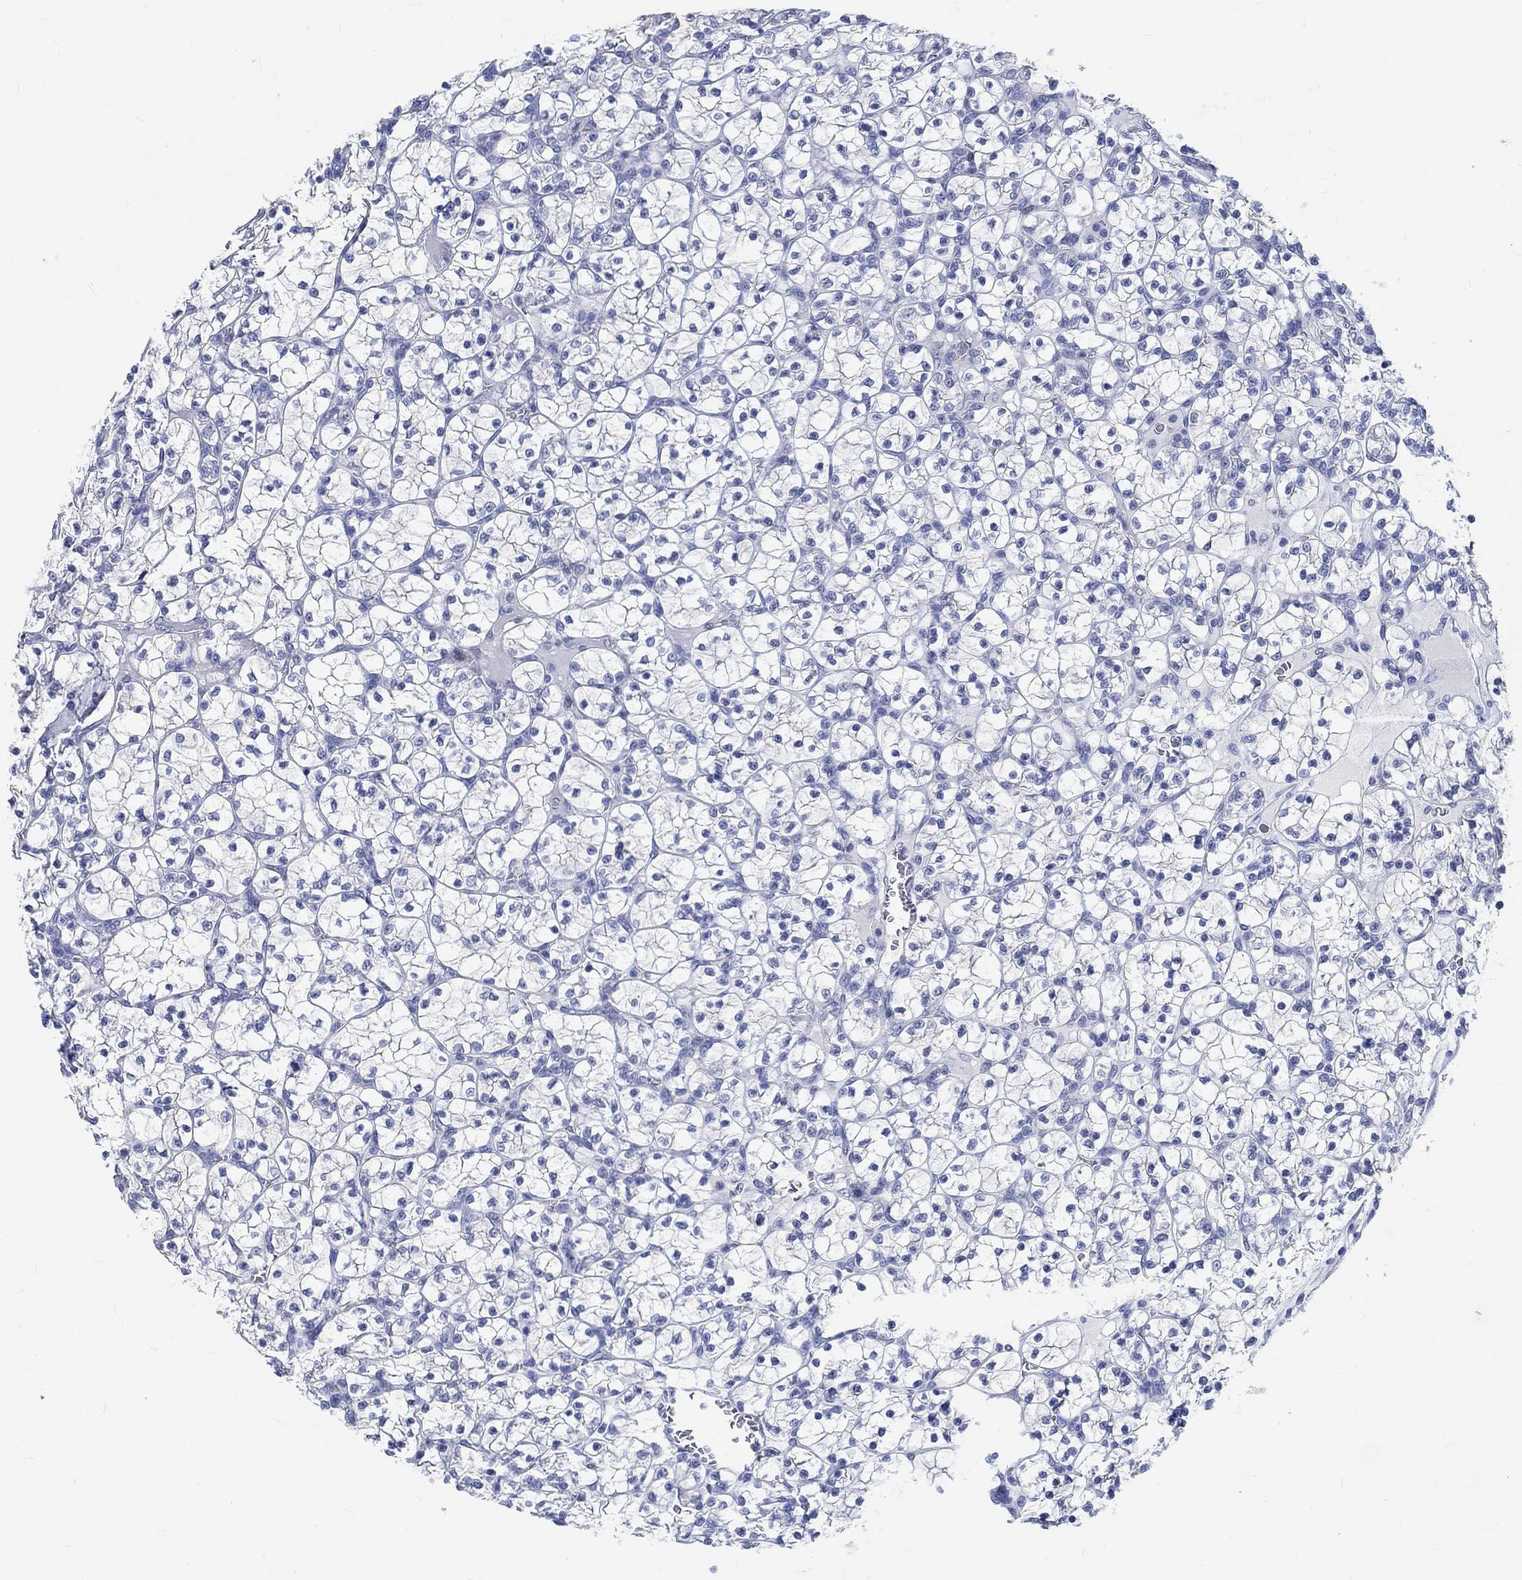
{"staining": {"intensity": "negative", "quantity": "none", "location": "none"}, "tissue": "renal cancer", "cell_type": "Tumor cells", "image_type": "cancer", "snomed": [{"axis": "morphology", "description": "Adenocarcinoma, NOS"}, {"axis": "topography", "description": "Kidney"}], "caption": "Immunohistochemistry photomicrograph of neoplastic tissue: human renal cancer stained with DAB demonstrates no significant protein expression in tumor cells.", "gene": "C4orf47", "patient": {"sex": "female", "age": 89}}